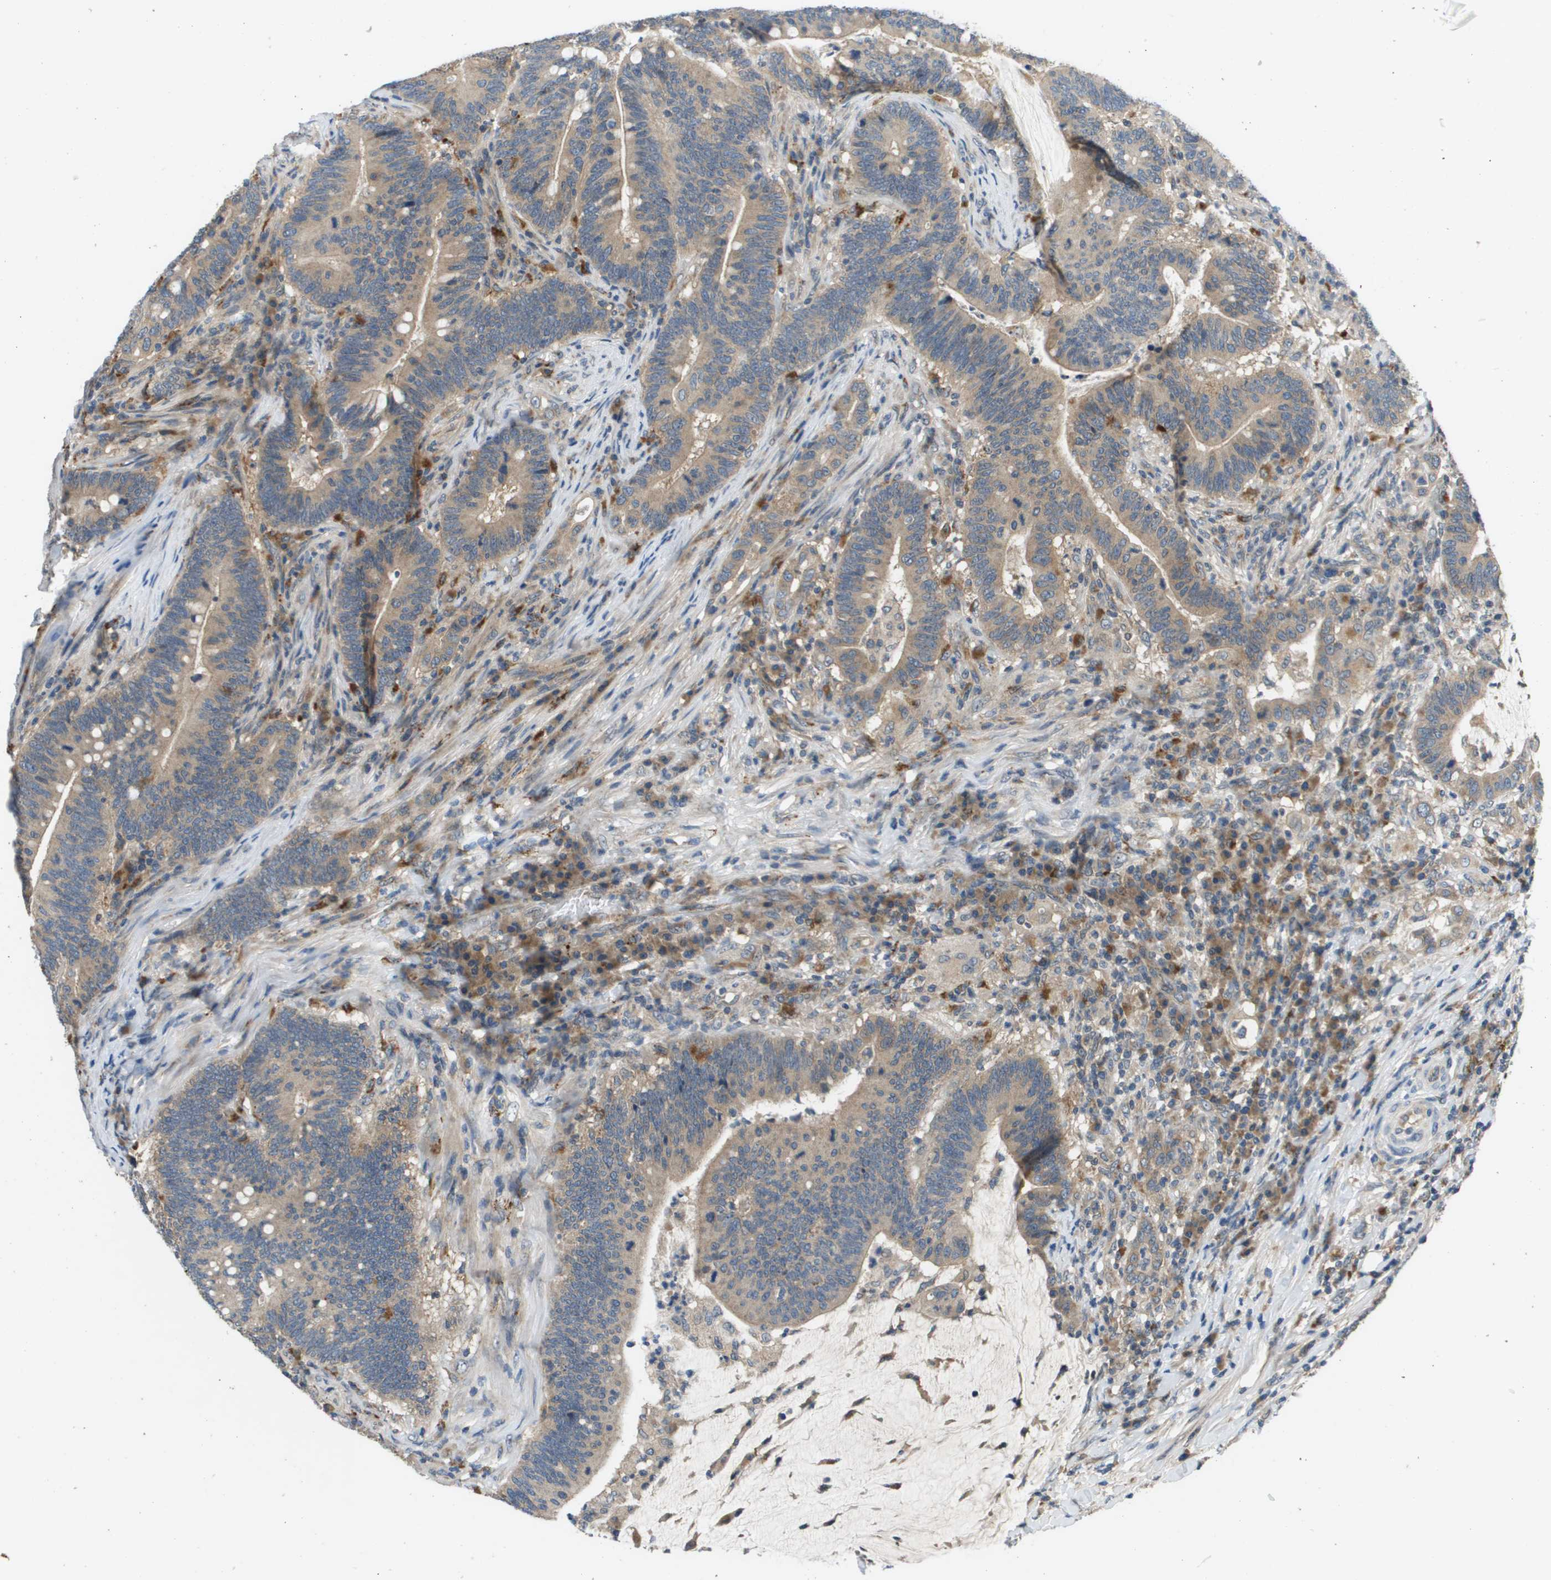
{"staining": {"intensity": "weak", "quantity": ">75%", "location": "cytoplasmic/membranous"}, "tissue": "colorectal cancer", "cell_type": "Tumor cells", "image_type": "cancer", "snomed": [{"axis": "morphology", "description": "Normal tissue, NOS"}, {"axis": "morphology", "description": "Adenocarcinoma, NOS"}, {"axis": "topography", "description": "Colon"}], "caption": "Immunohistochemical staining of human adenocarcinoma (colorectal) reveals low levels of weak cytoplasmic/membranous protein positivity in approximately >75% of tumor cells. (IHC, brightfield microscopy, high magnification).", "gene": "SLC25A20", "patient": {"sex": "female", "age": 66}}